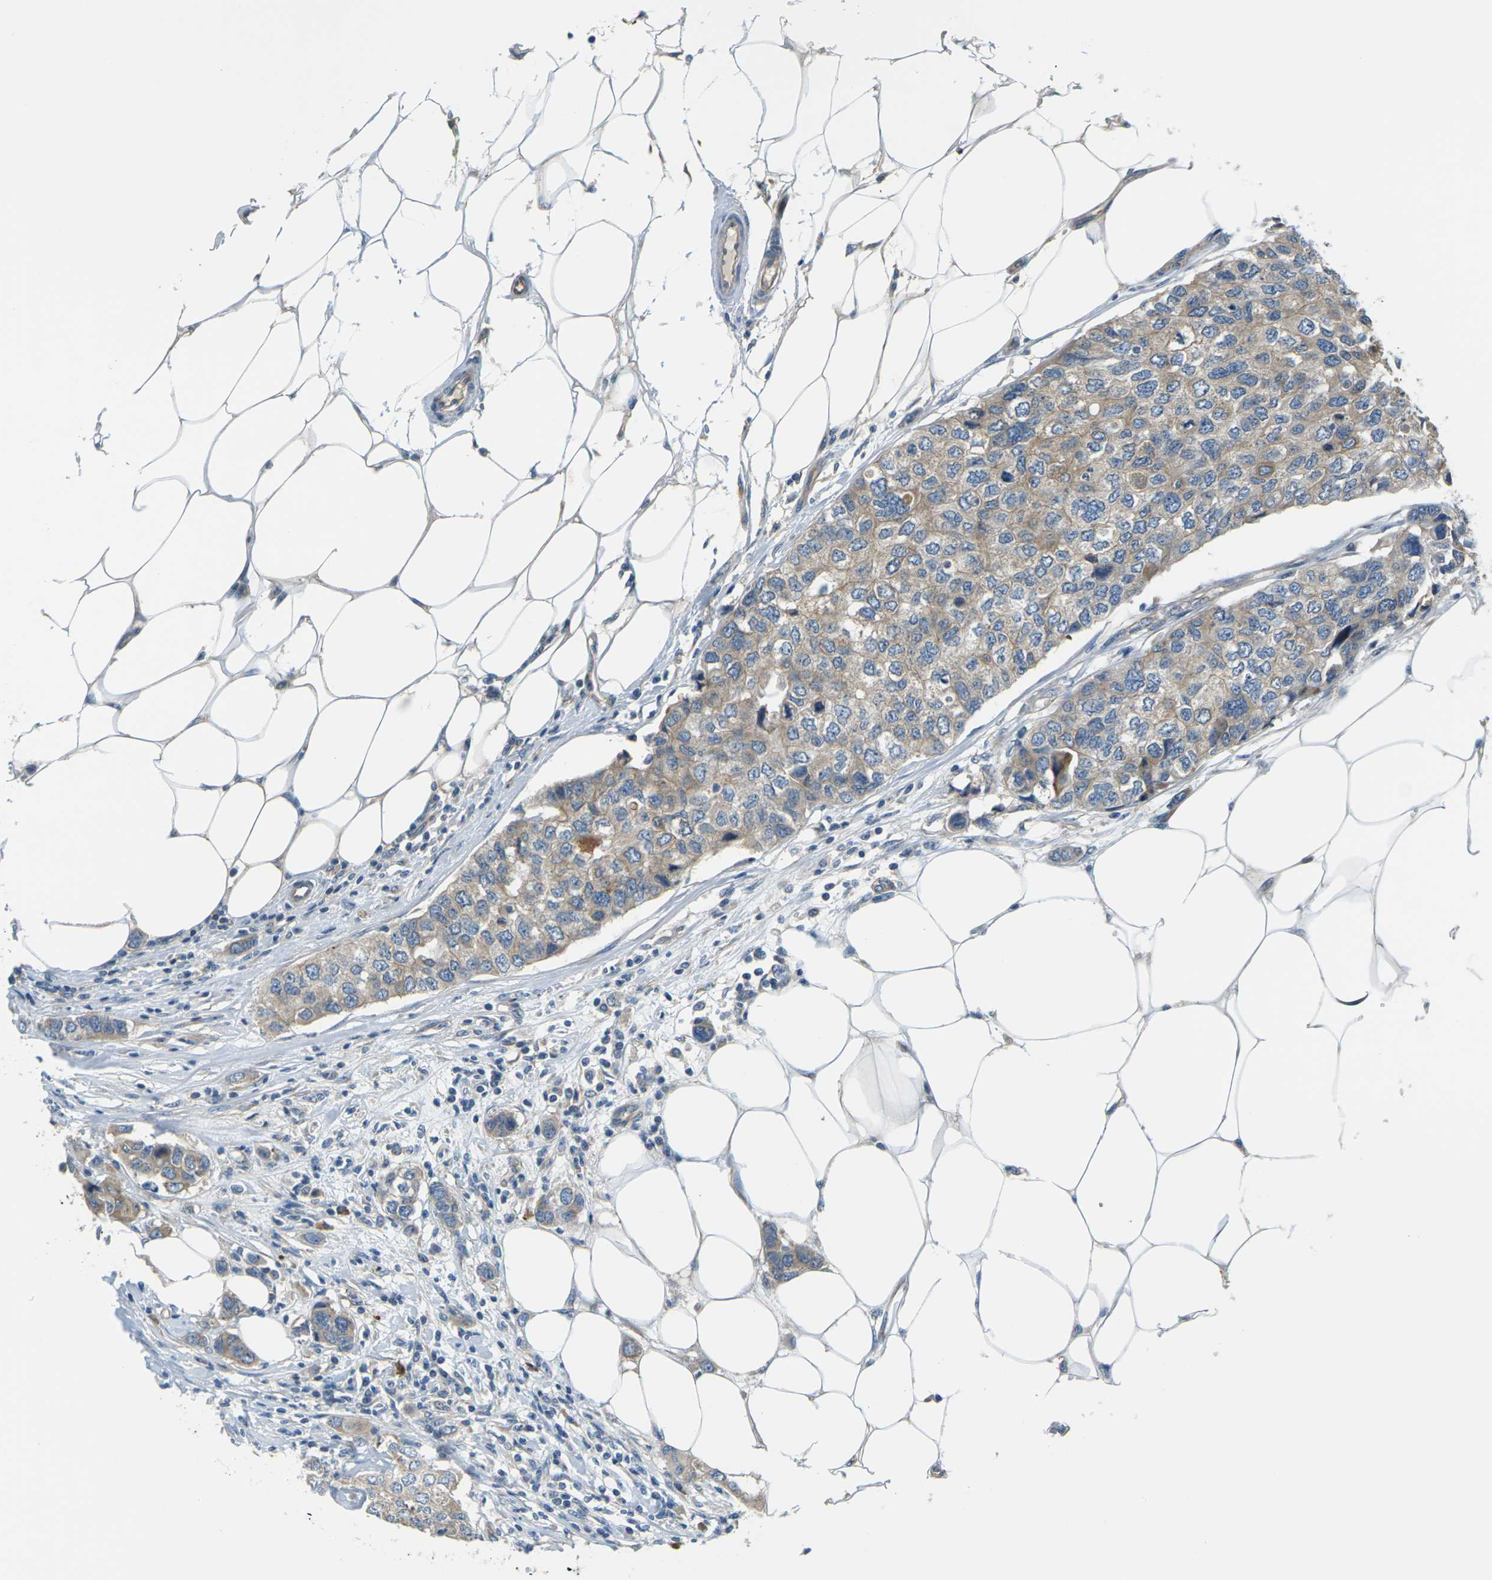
{"staining": {"intensity": "weak", "quantity": ">75%", "location": "cytoplasmic/membranous"}, "tissue": "breast cancer", "cell_type": "Tumor cells", "image_type": "cancer", "snomed": [{"axis": "morphology", "description": "Duct carcinoma"}, {"axis": "topography", "description": "Breast"}], "caption": "Protein expression analysis of human breast invasive ductal carcinoma reveals weak cytoplasmic/membranous expression in approximately >75% of tumor cells. (brown staining indicates protein expression, while blue staining denotes nuclei).", "gene": "SLC13A3", "patient": {"sex": "female", "age": 50}}